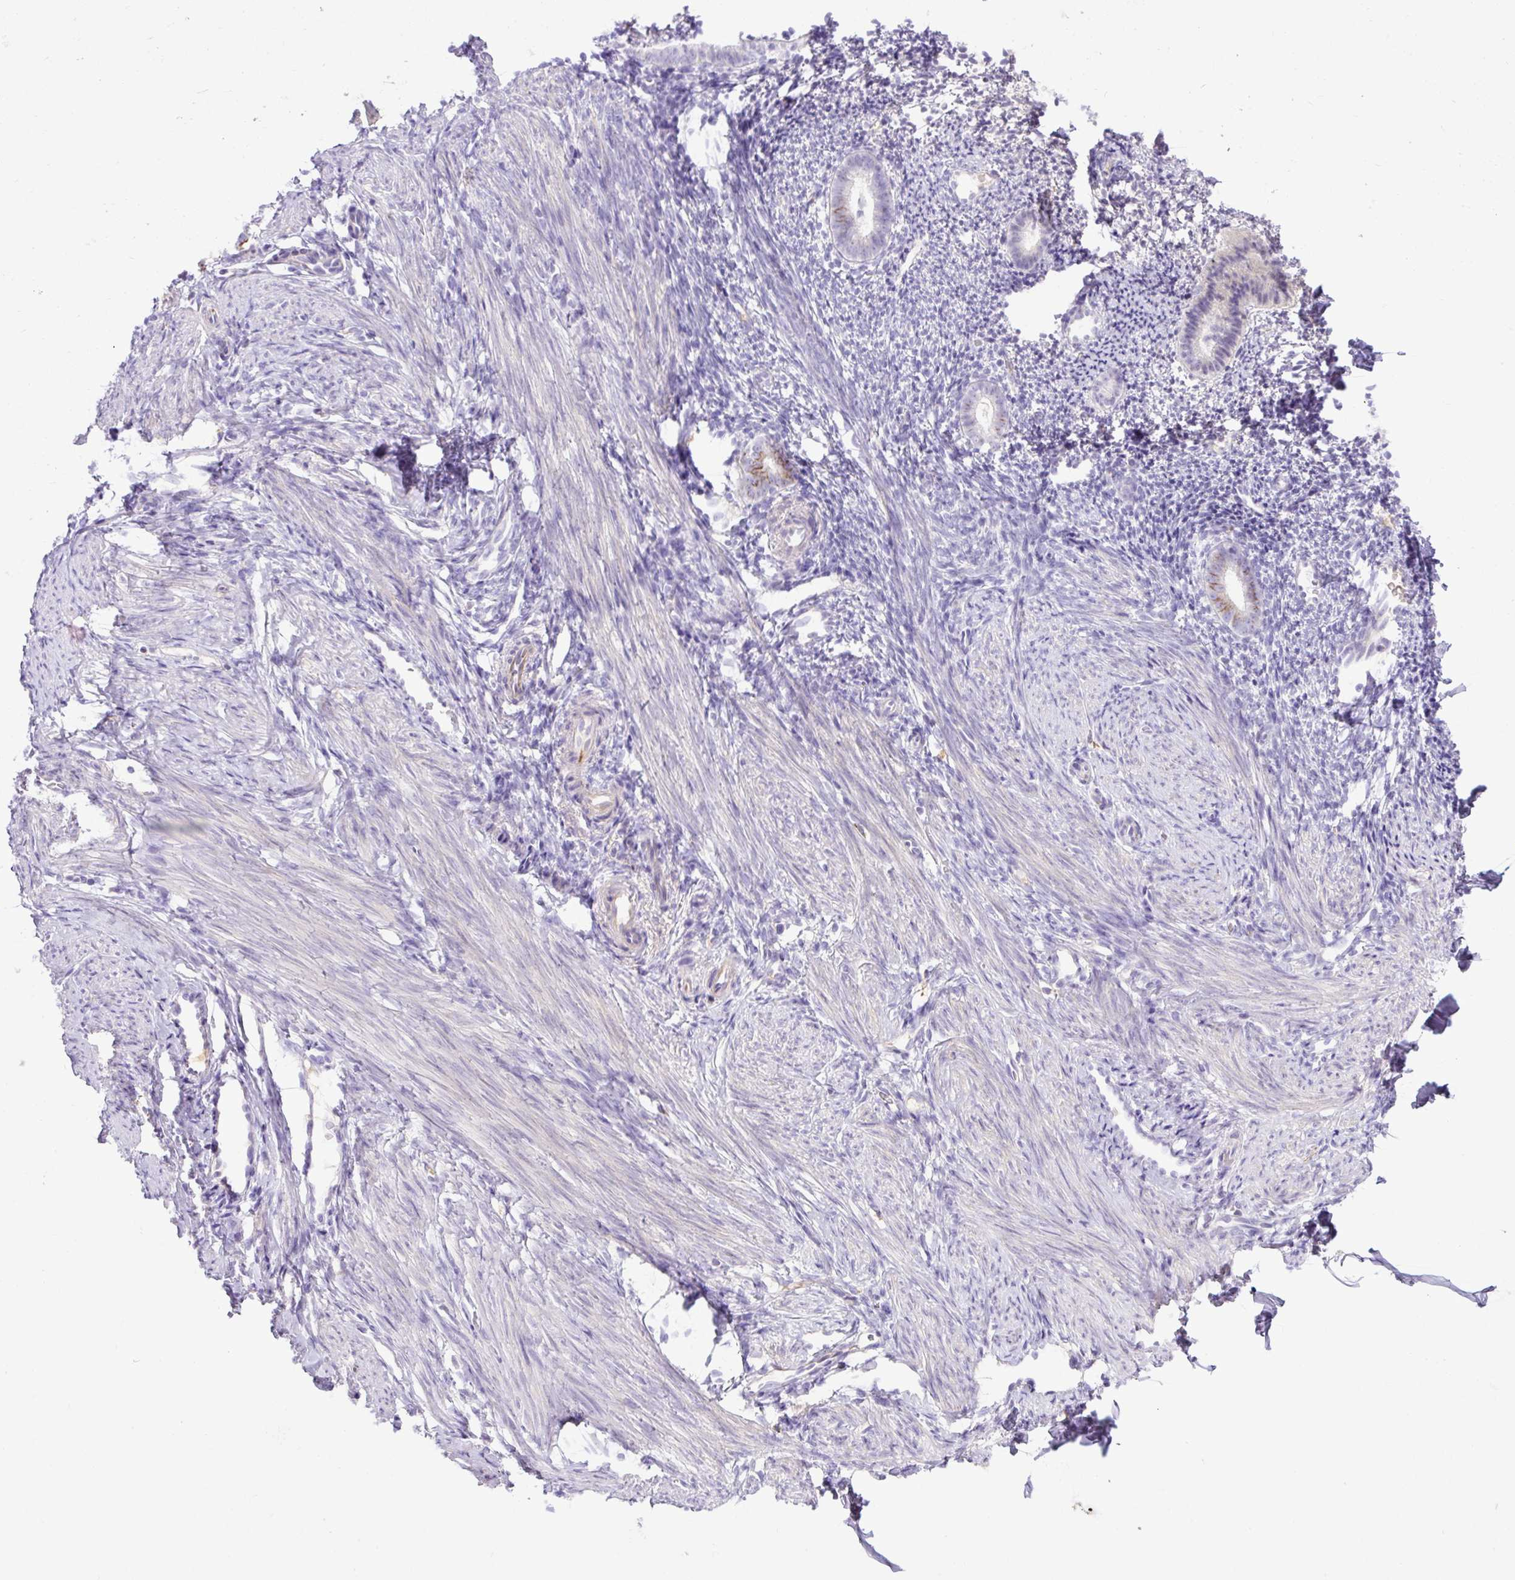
{"staining": {"intensity": "negative", "quantity": "none", "location": "none"}, "tissue": "endometrium", "cell_type": "Cells in endometrial stroma", "image_type": "normal", "snomed": [{"axis": "morphology", "description": "Normal tissue, NOS"}, {"axis": "topography", "description": "Endometrium"}], "caption": "This is an IHC micrograph of benign endometrium. There is no staining in cells in endometrial stroma.", "gene": "SPTBN5", "patient": {"sex": "female", "age": 39}}